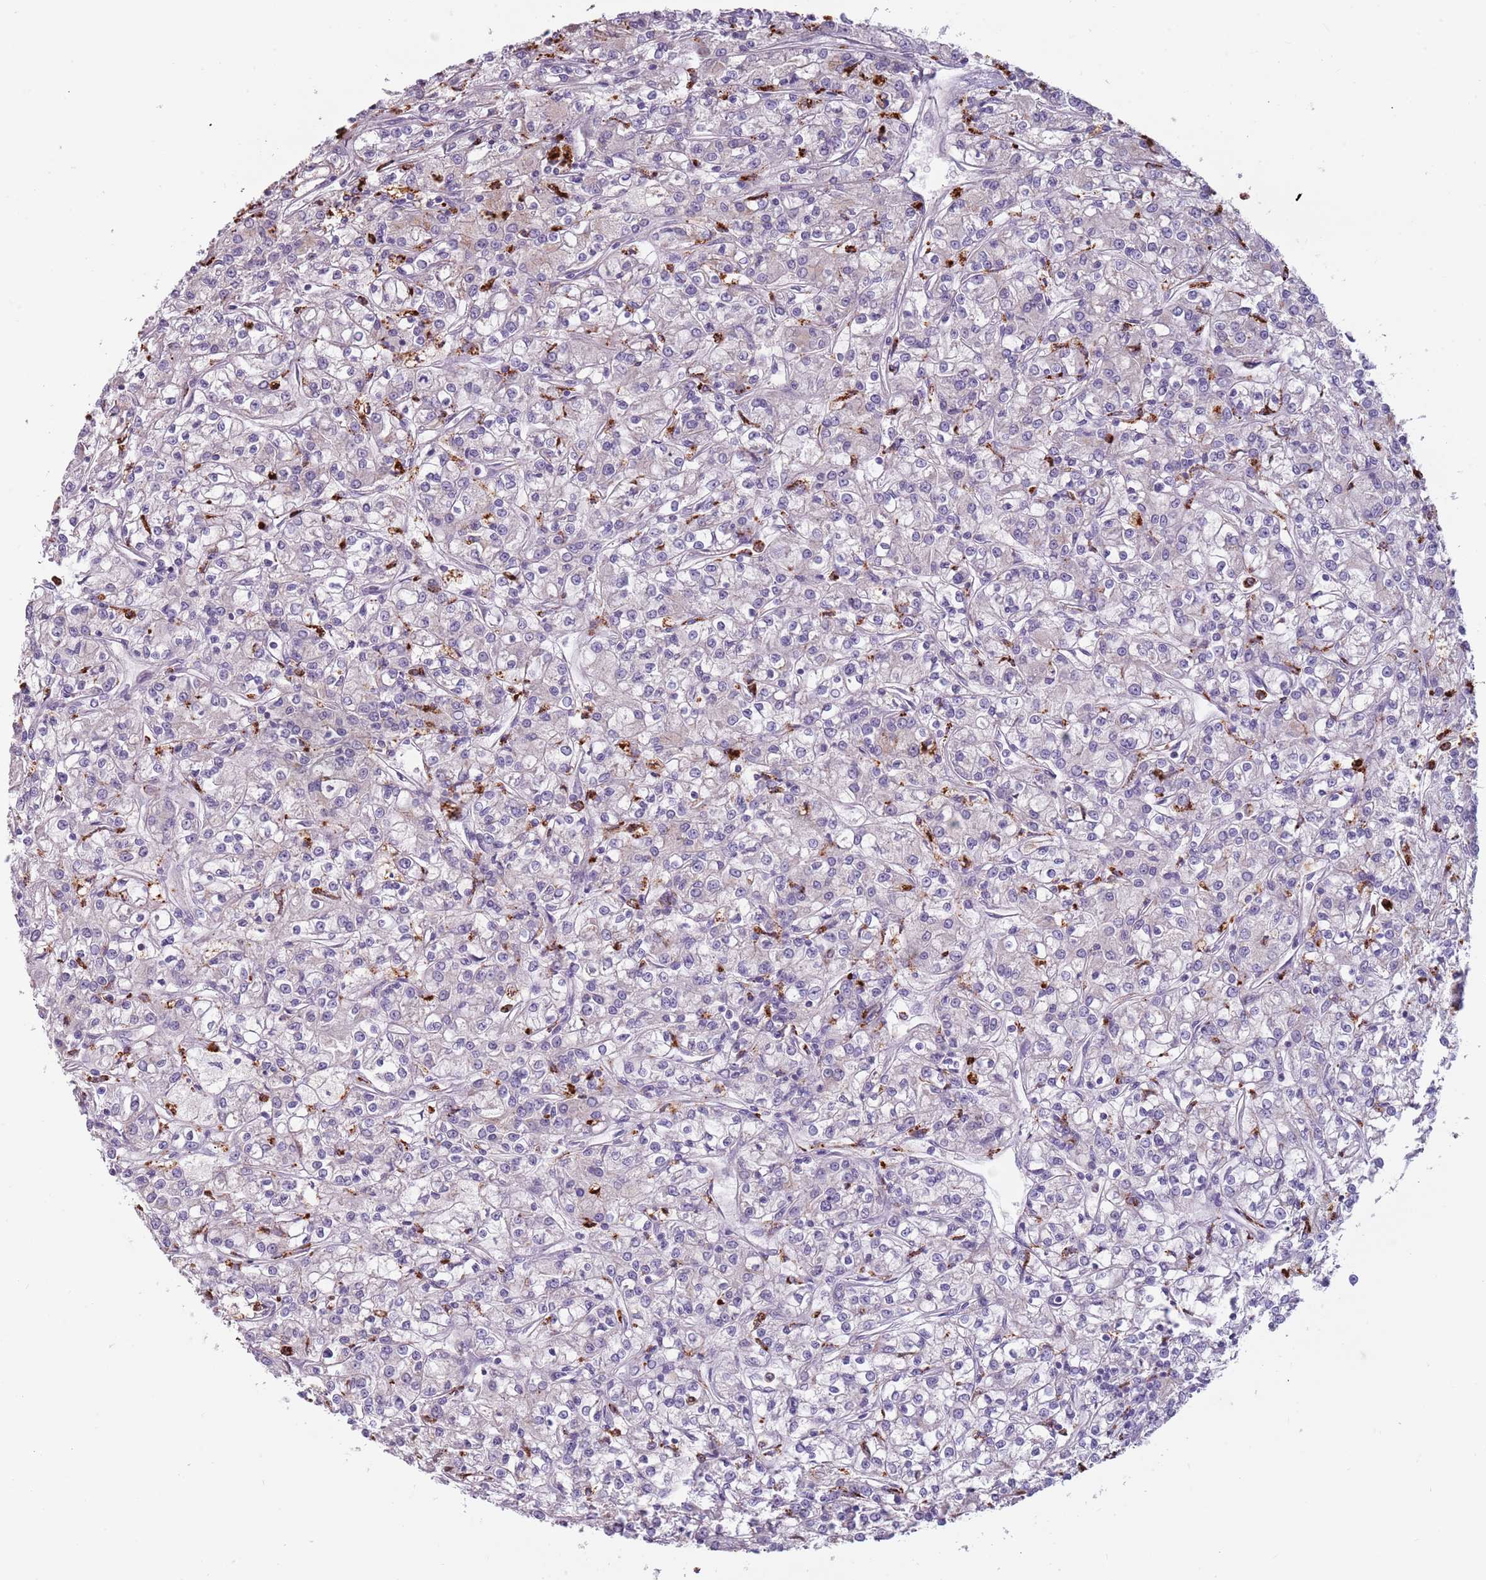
{"staining": {"intensity": "negative", "quantity": "none", "location": "none"}, "tissue": "renal cancer", "cell_type": "Tumor cells", "image_type": "cancer", "snomed": [{"axis": "morphology", "description": "Adenocarcinoma, NOS"}, {"axis": "topography", "description": "Kidney"}], "caption": "Immunohistochemistry micrograph of human adenocarcinoma (renal) stained for a protein (brown), which reveals no staining in tumor cells.", "gene": "NWD2", "patient": {"sex": "female", "age": 59}}